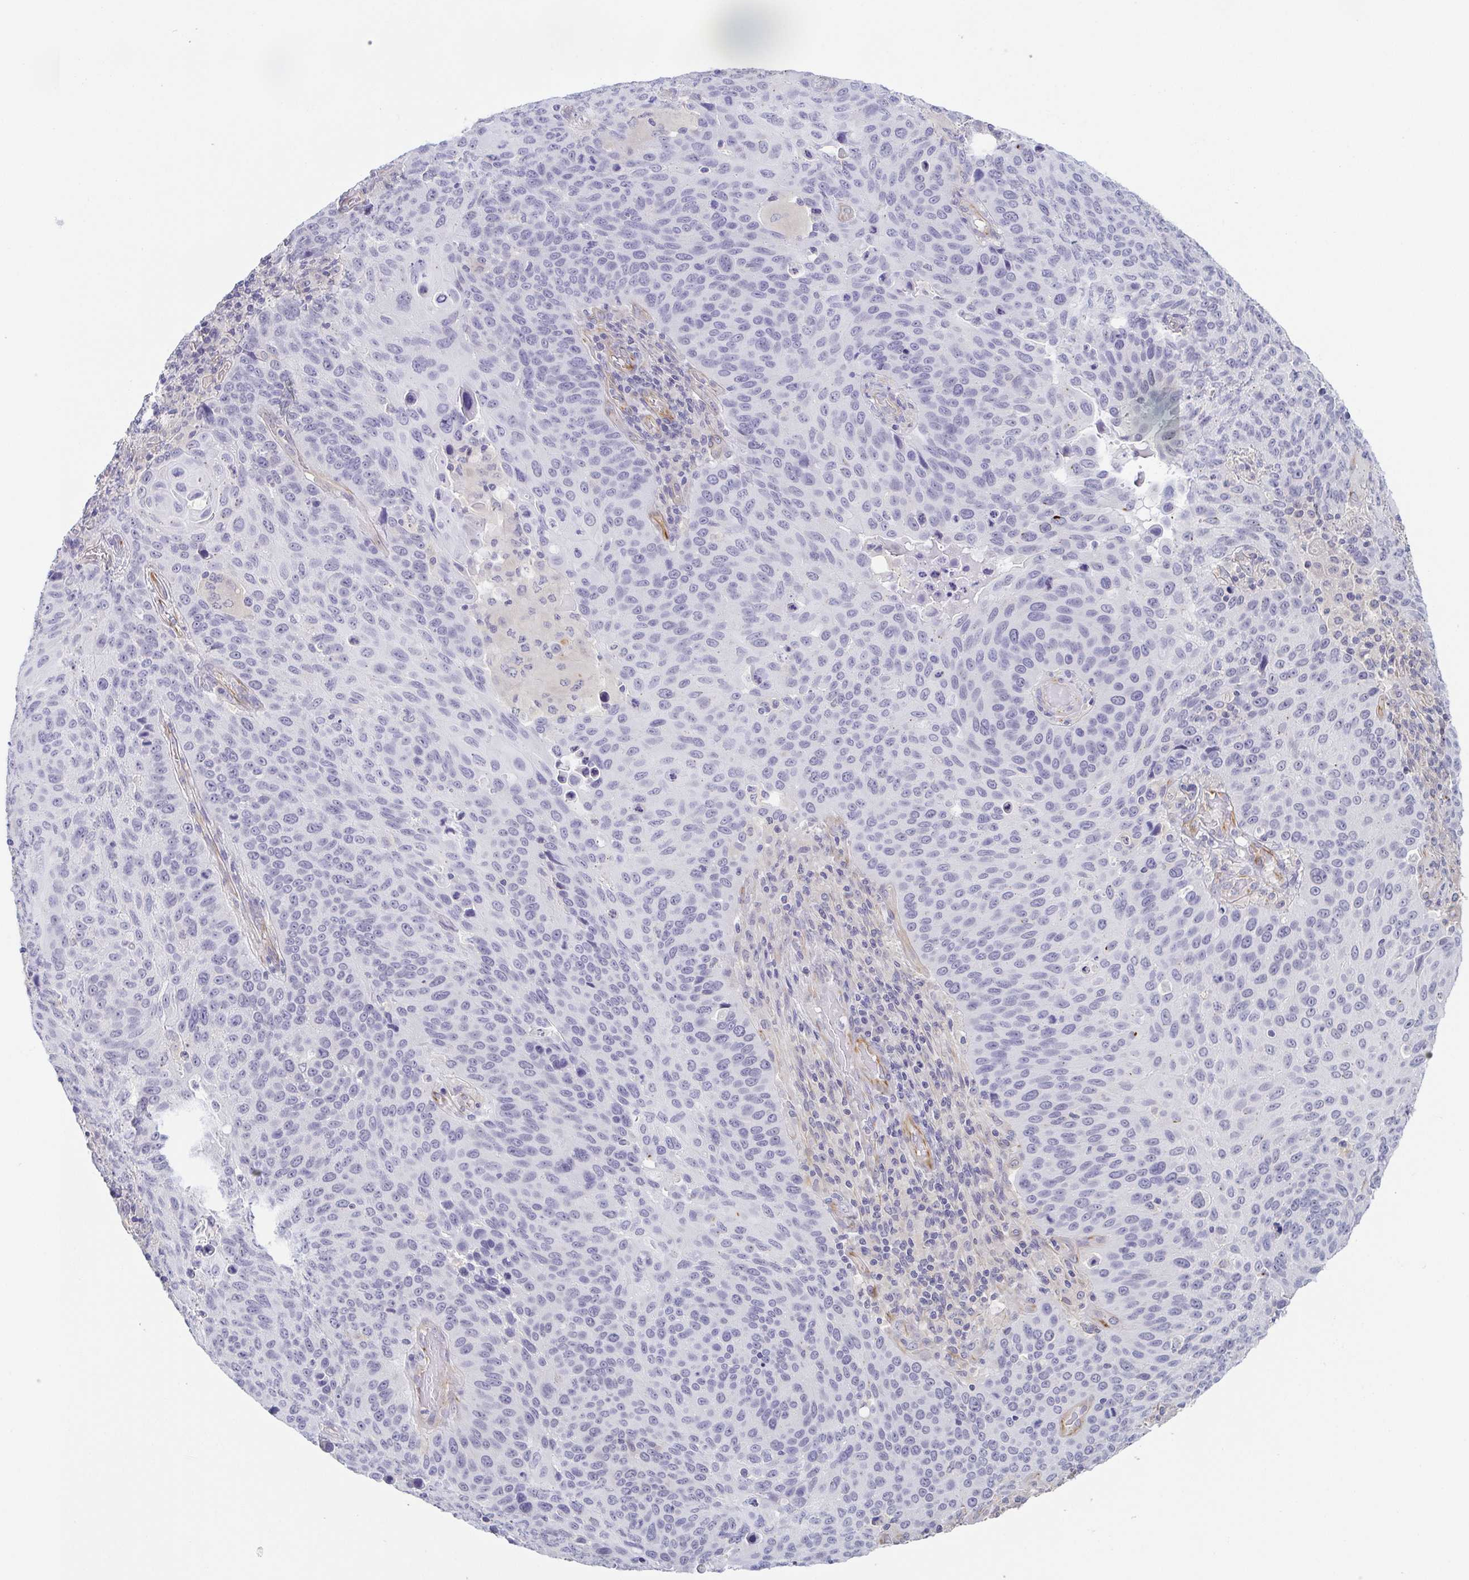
{"staining": {"intensity": "negative", "quantity": "none", "location": "none"}, "tissue": "lung cancer", "cell_type": "Tumor cells", "image_type": "cancer", "snomed": [{"axis": "morphology", "description": "Squamous cell carcinoma, NOS"}, {"axis": "topography", "description": "Lung"}], "caption": "Immunohistochemistry histopathology image of human lung cancer stained for a protein (brown), which displays no staining in tumor cells.", "gene": "COL17A1", "patient": {"sex": "male", "age": 68}}